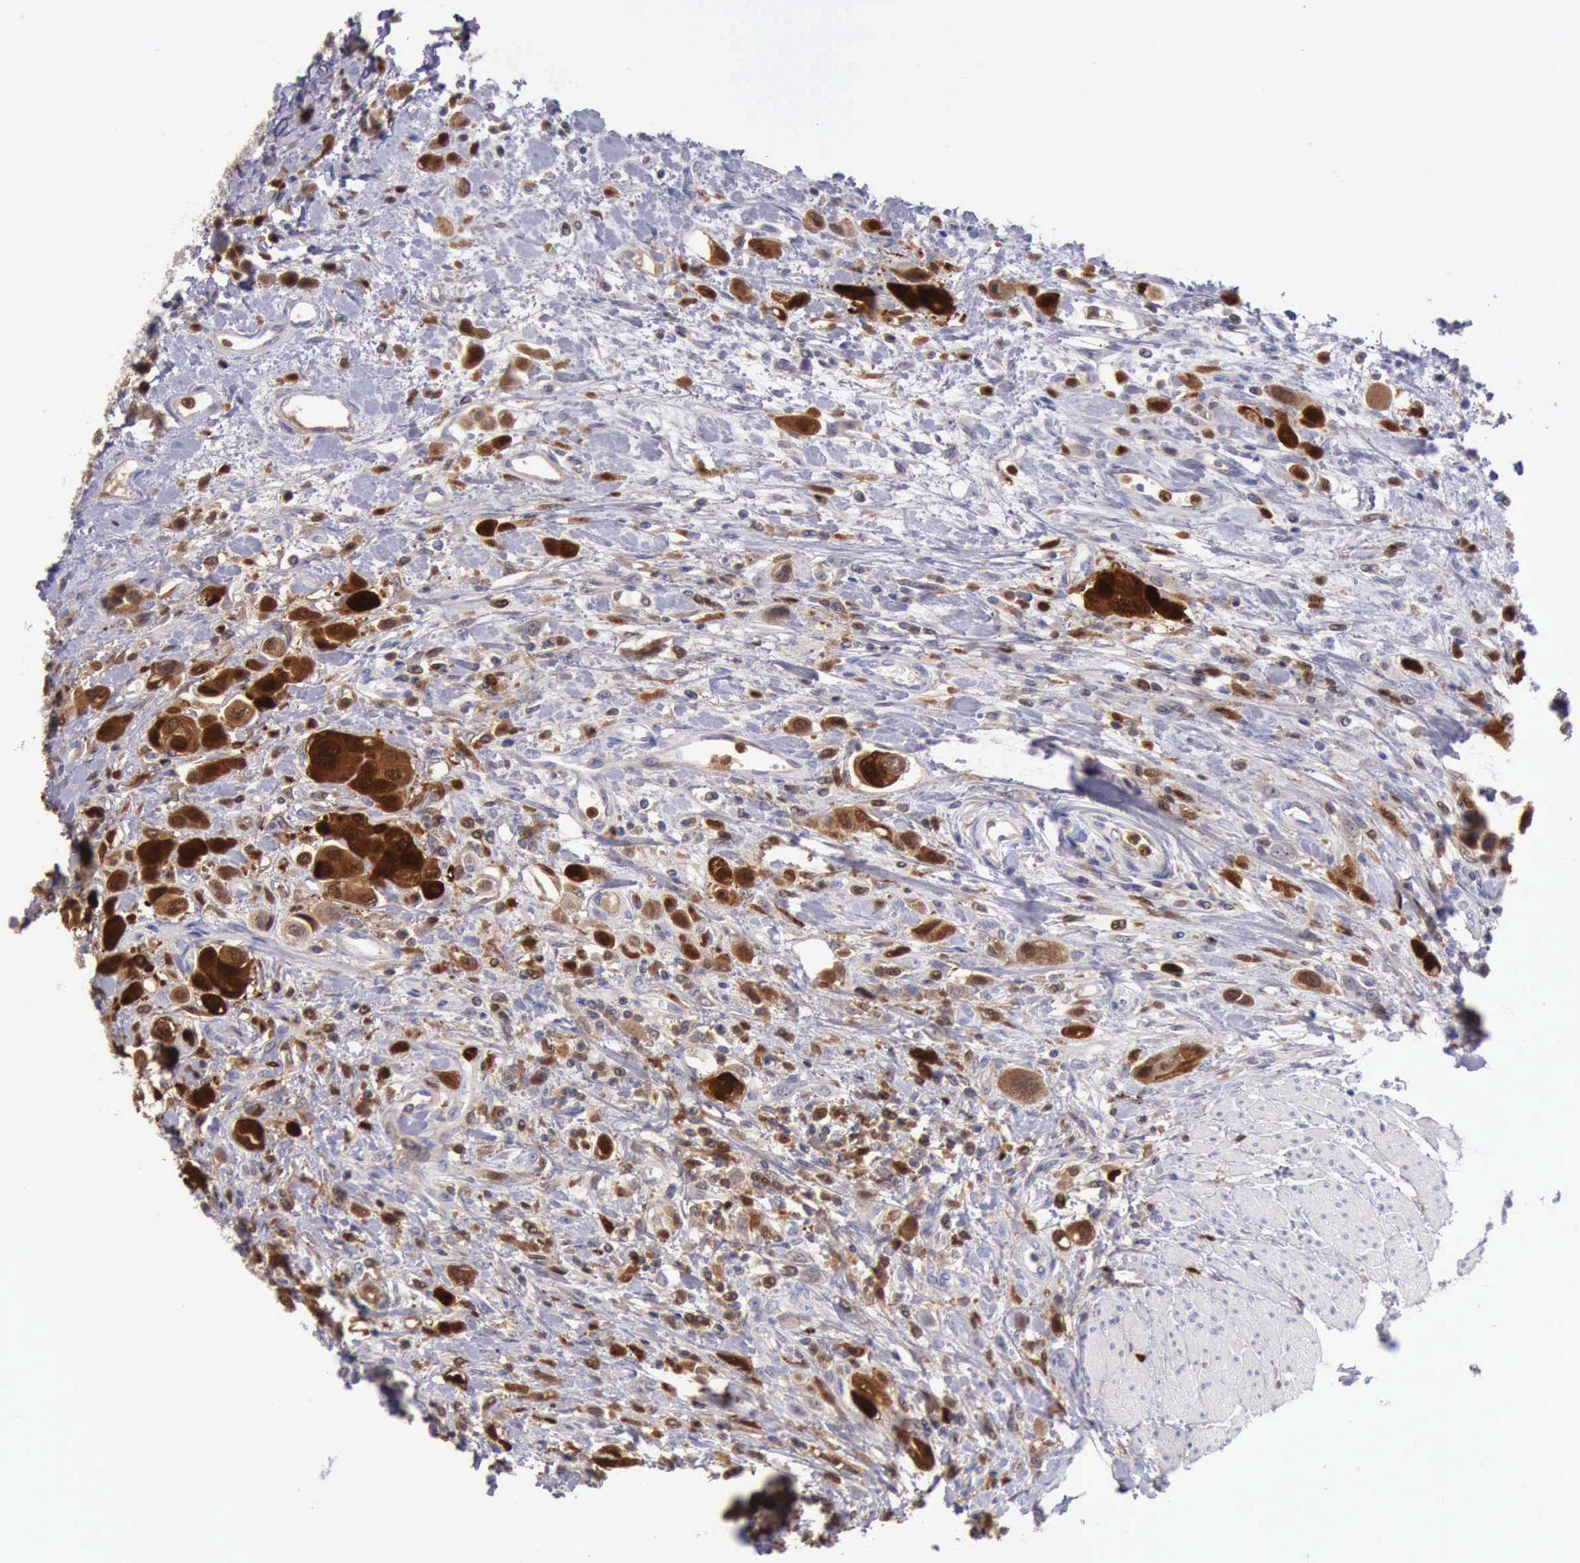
{"staining": {"intensity": "strong", "quantity": "25%-75%", "location": "cytoplasmic/membranous,nuclear"}, "tissue": "urothelial cancer", "cell_type": "Tumor cells", "image_type": "cancer", "snomed": [{"axis": "morphology", "description": "Urothelial carcinoma, High grade"}, {"axis": "topography", "description": "Urinary bladder"}], "caption": "Approximately 25%-75% of tumor cells in urothelial cancer display strong cytoplasmic/membranous and nuclear protein expression as visualized by brown immunohistochemical staining.", "gene": "CSTA", "patient": {"sex": "male", "age": 50}}